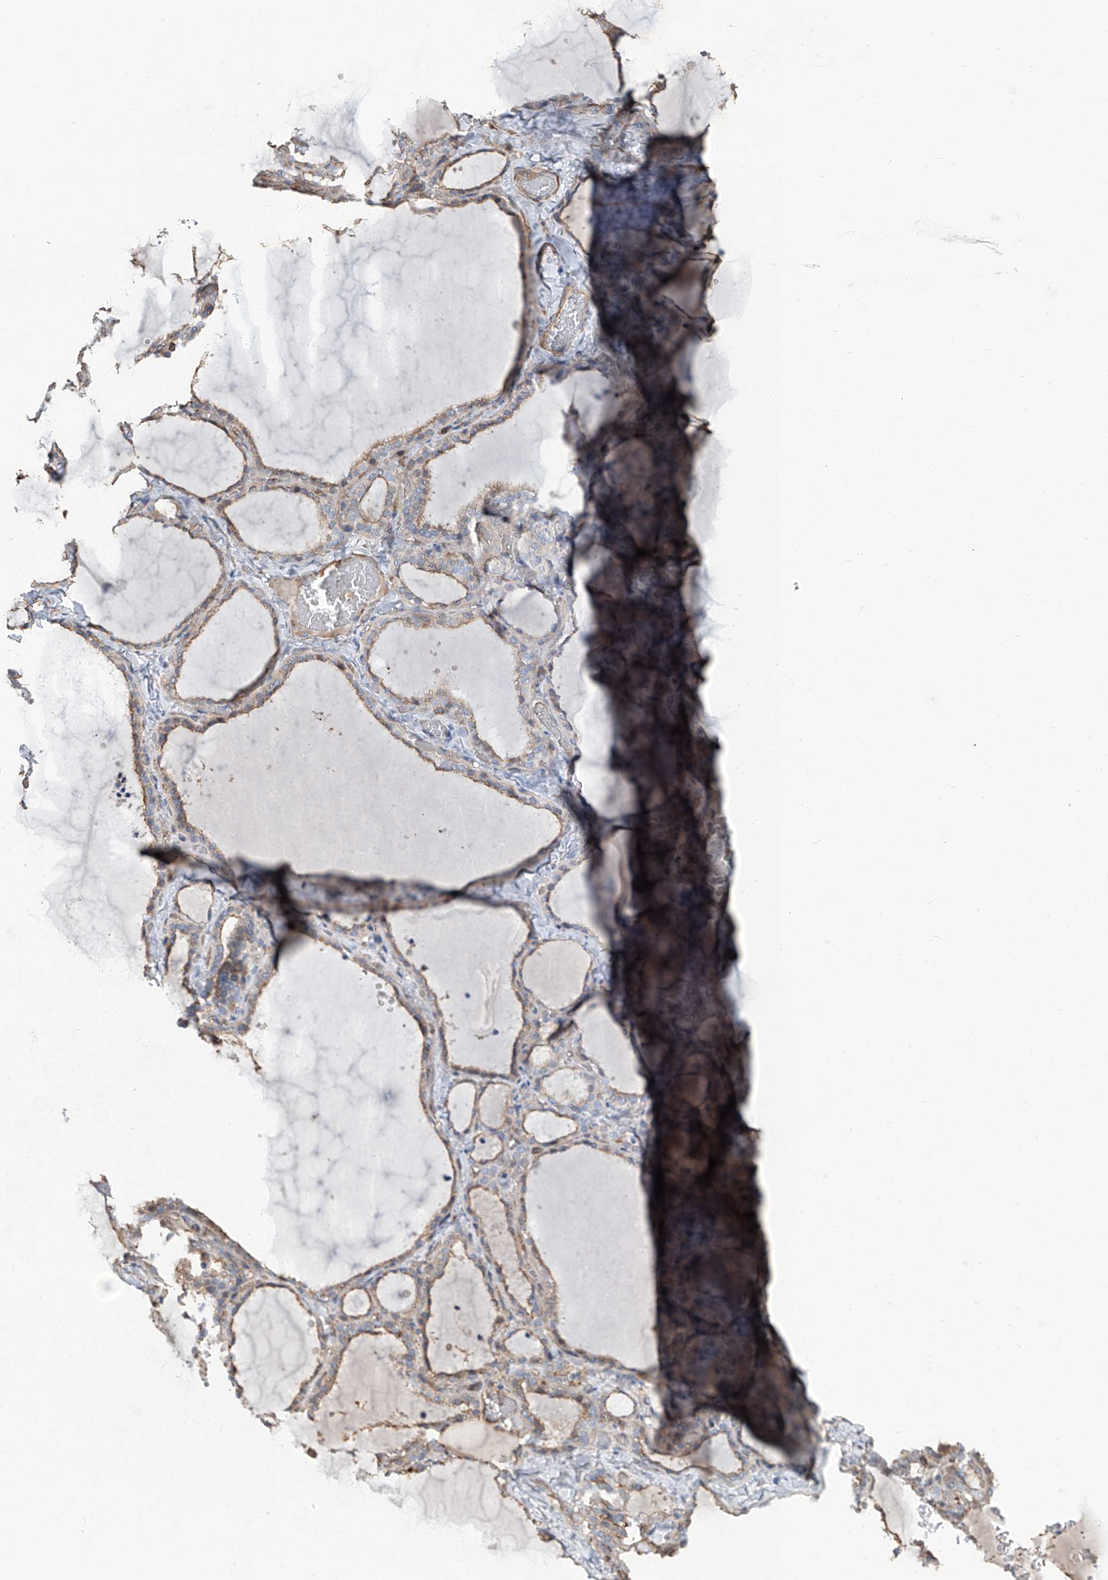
{"staining": {"intensity": "weak", "quantity": ">75%", "location": "cytoplasmic/membranous"}, "tissue": "thyroid gland", "cell_type": "Glandular cells", "image_type": "normal", "snomed": [{"axis": "morphology", "description": "Normal tissue, NOS"}, {"axis": "topography", "description": "Thyroid gland"}], "caption": "Protein analysis of benign thyroid gland exhibits weak cytoplasmic/membranous positivity in about >75% of glandular cells.", "gene": "PIEZO2", "patient": {"sex": "female", "age": 22}}